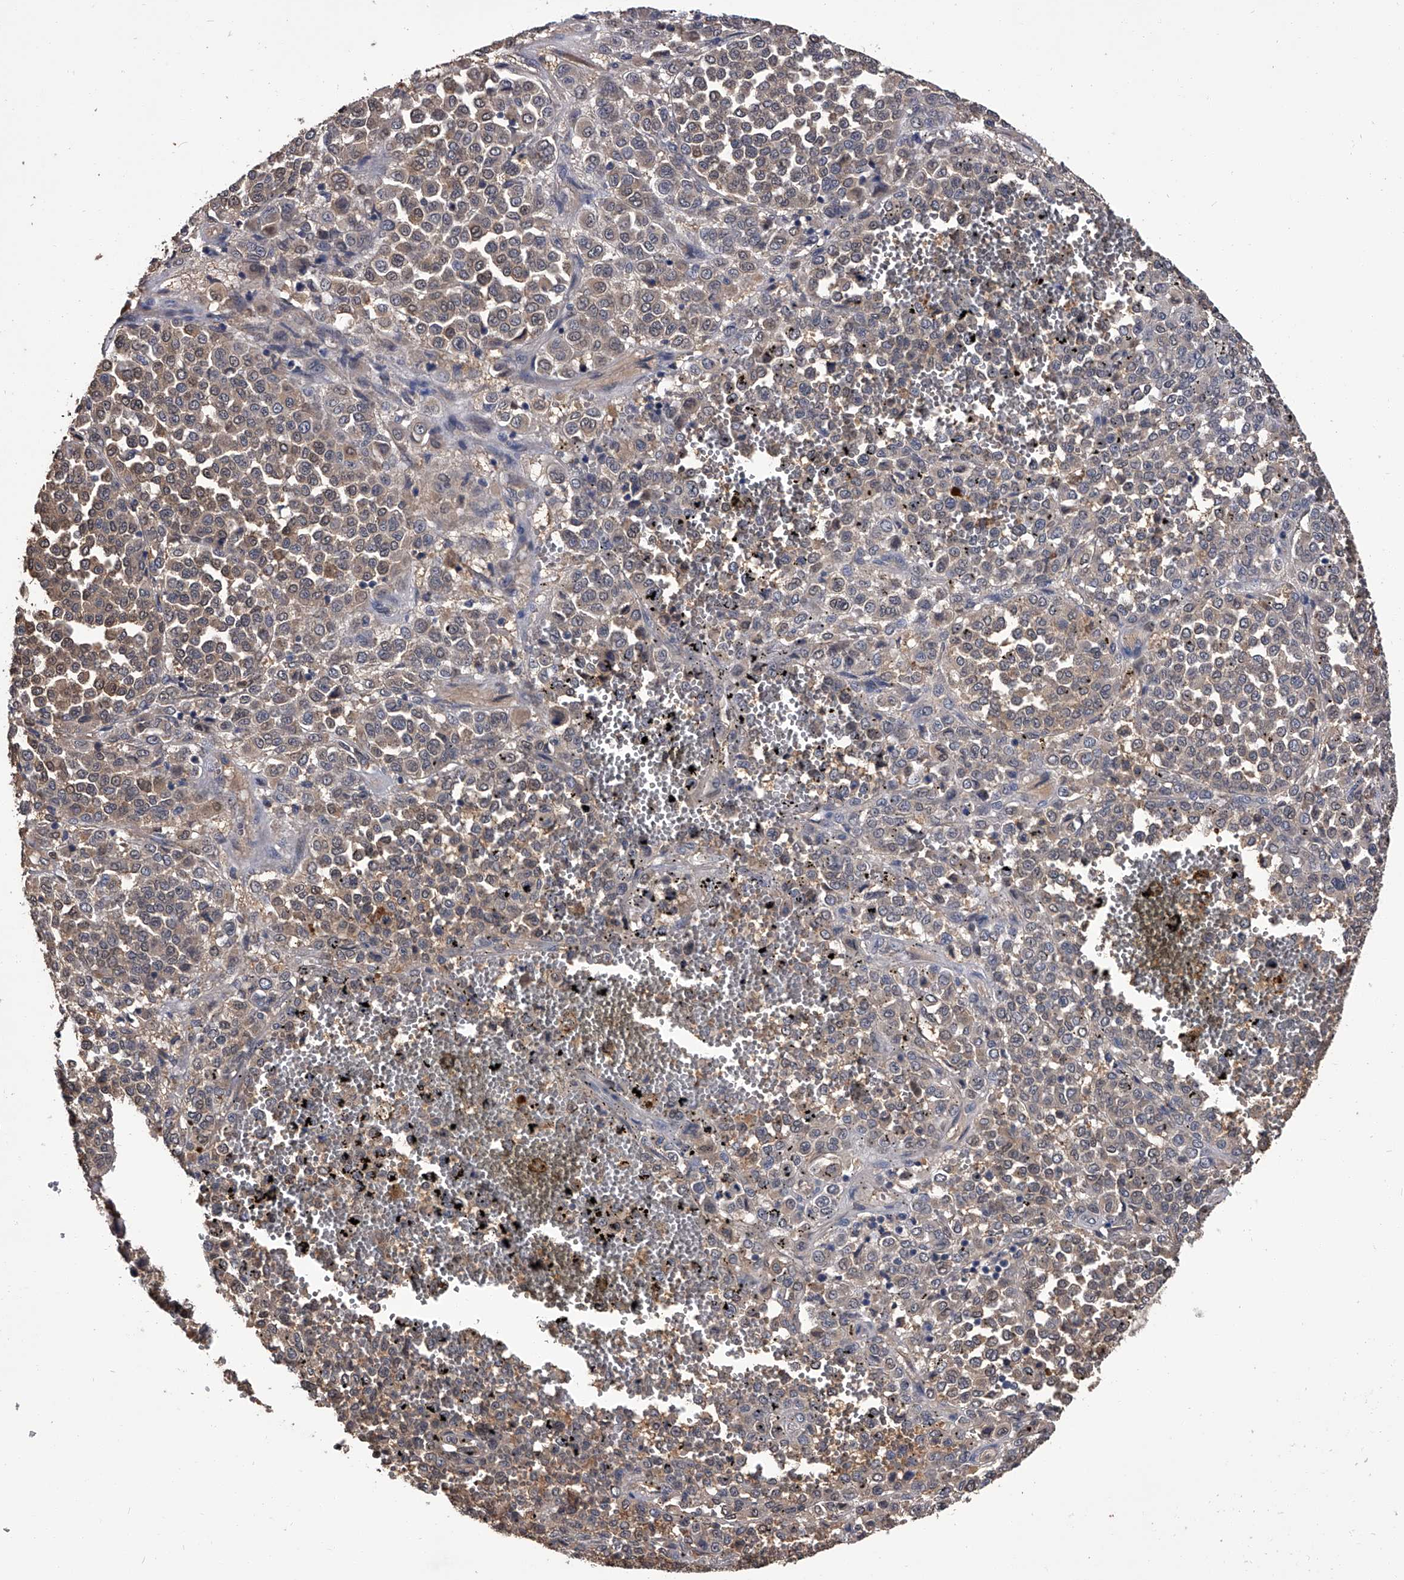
{"staining": {"intensity": "weak", "quantity": "25%-75%", "location": "cytoplasmic/membranous"}, "tissue": "melanoma", "cell_type": "Tumor cells", "image_type": "cancer", "snomed": [{"axis": "morphology", "description": "Malignant melanoma, Metastatic site"}, {"axis": "topography", "description": "Pancreas"}], "caption": "A high-resolution histopathology image shows immunohistochemistry staining of malignant melanoma (metastatic site), which shows weak cytoplasmic/membranous positivity in about 25%-75% of tumor cells.", "gene": "SLC18B1", "patient": {"sex": "female", "age": 30}}